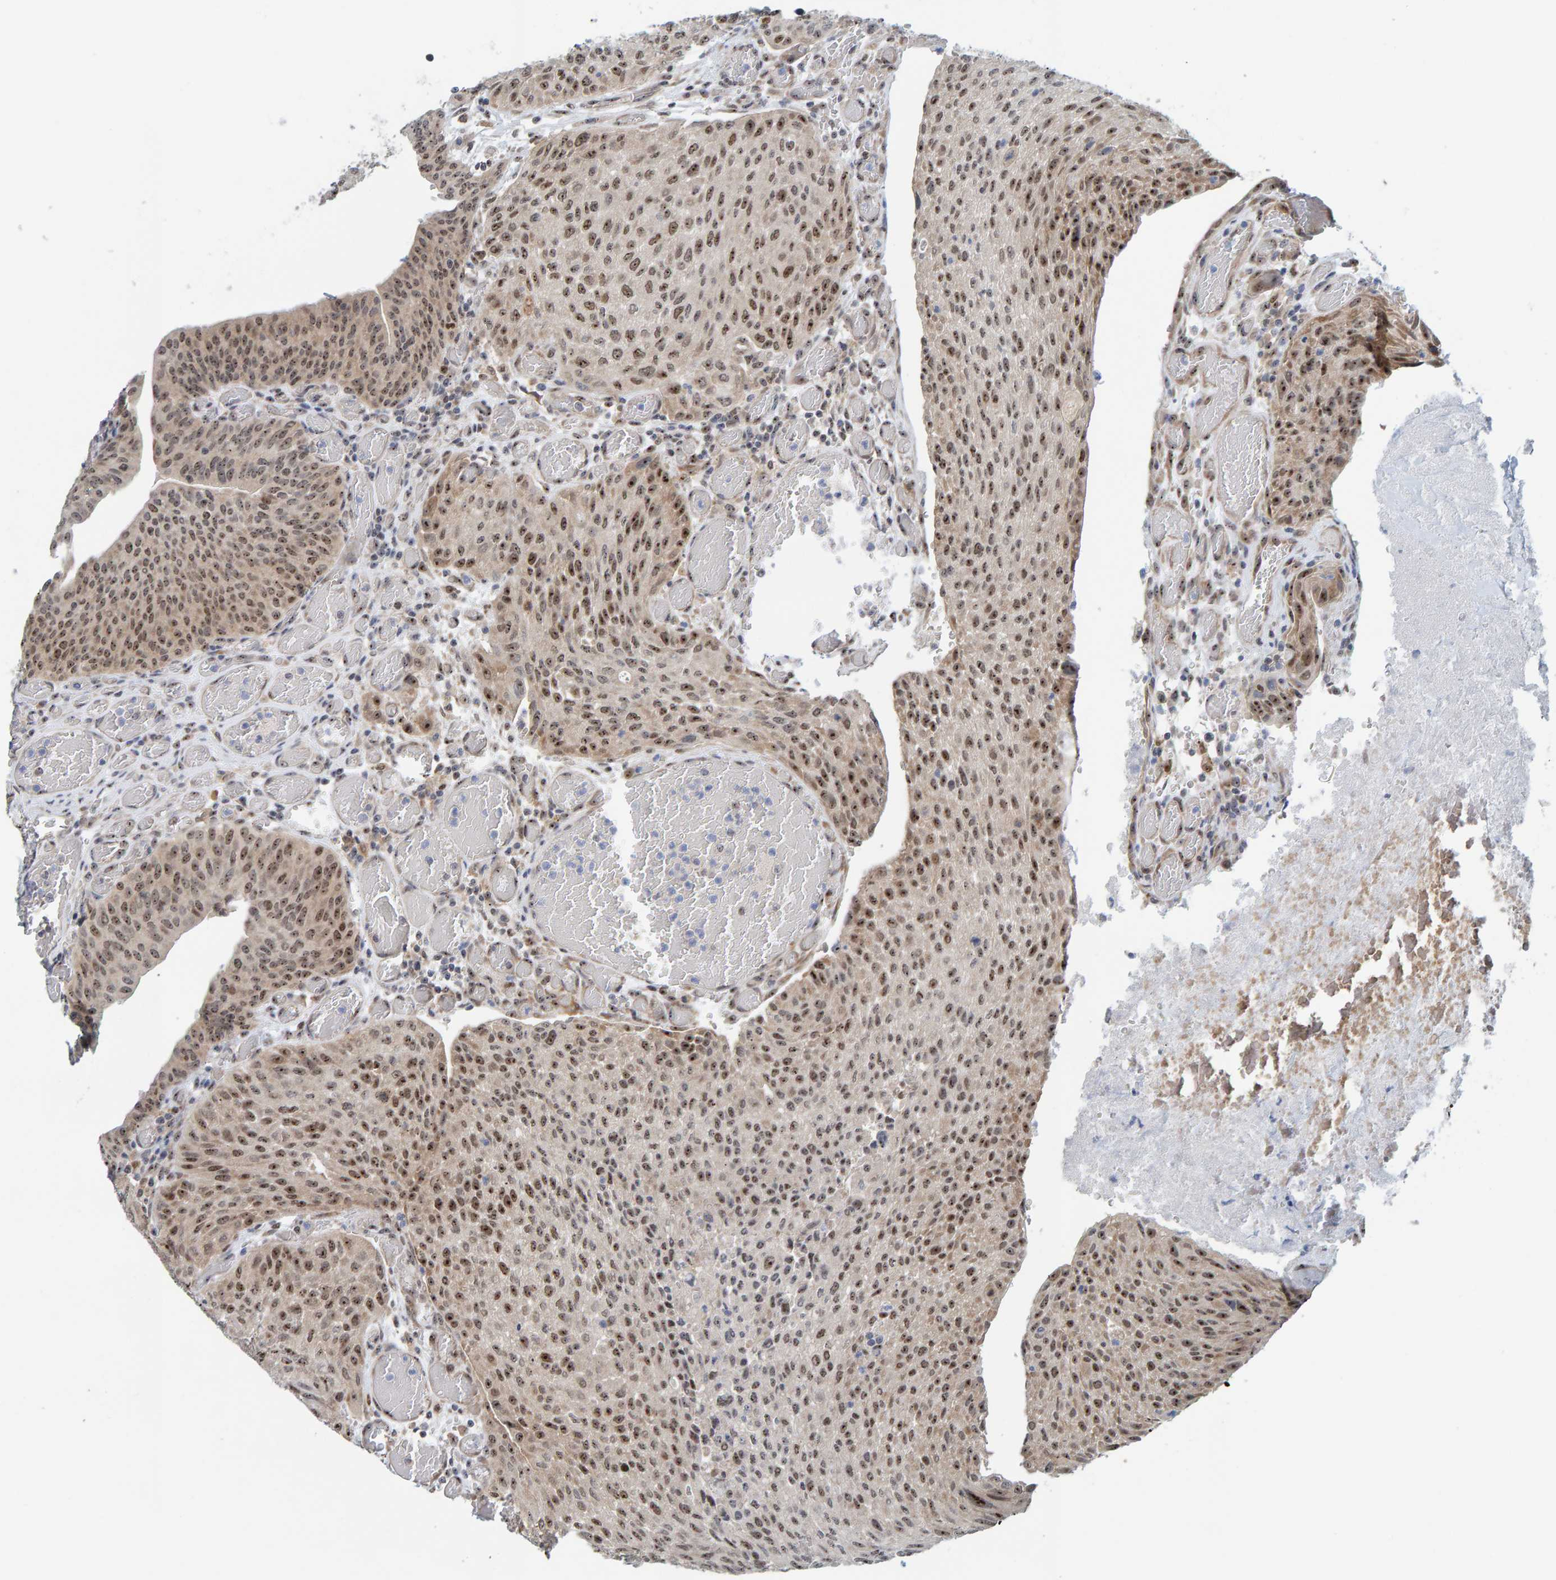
{"staining": {"intensity": "strong", "quantity": ">75%", "location": "nuclear"}, "tissue": "urothelial cancer", "cell_type": "Tumor cells", "image_type": "cancer", "snomed": [{"axis": "morphology", "description": "Urothelial carcinoma, Low grade"}, {"axis": "morphology", "description": "Urothelial carcinoma, High grade"}, {"axis": "topography", "description": "Urinary bladder"}], "caption": "Protein analysis of urothelial cancer tissue shows strong nuclear staining in approximately >75% of tumor cells.", "gene": "POLR1E", "patient": {"sex": "male", "age": 35}}